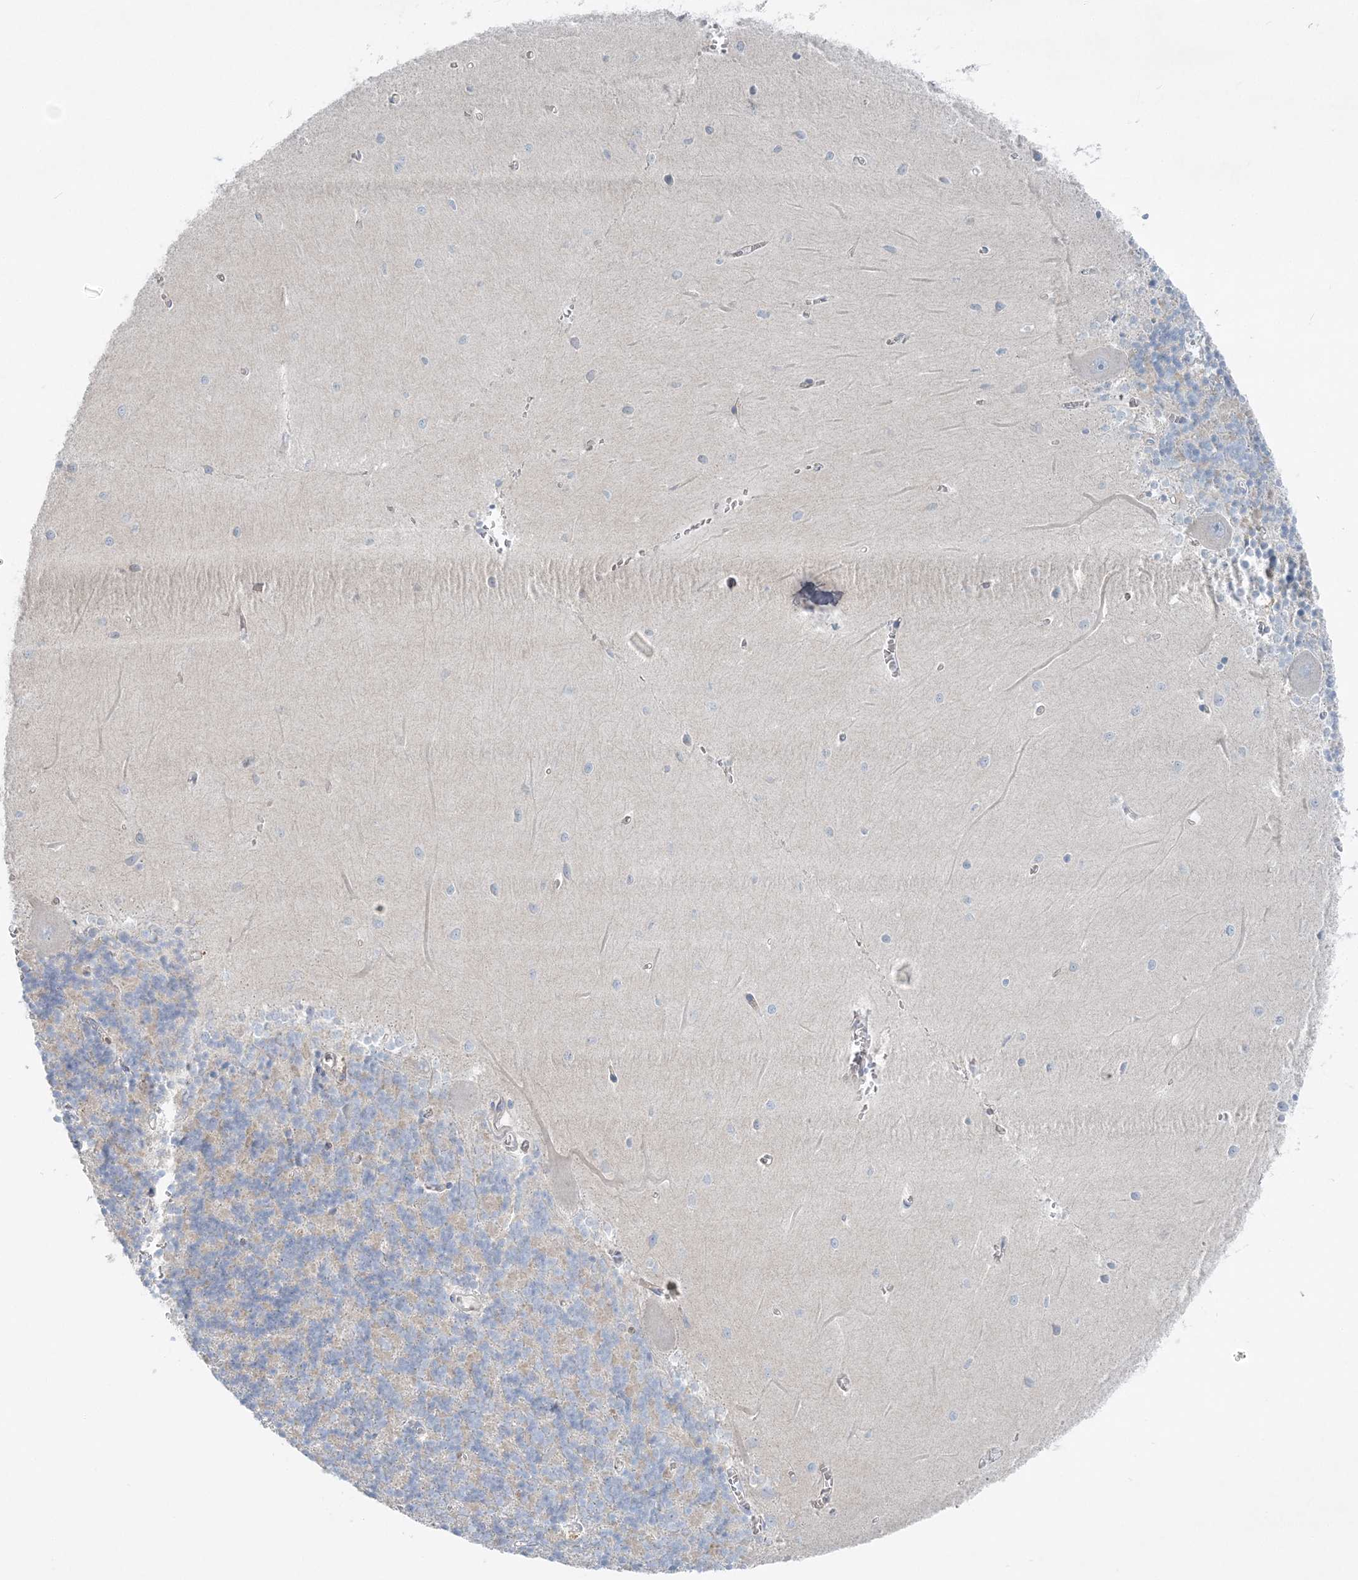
{"staining": {"intensity": "negative", "quantity": "none", "location": "none"}, "tissue": "cerebellum", "cell_type": "Cells in granular layer", "image_type": "normal", "snomed": [{"axis": "morphology", "description": "Normal tissue, NOS"}, {"axis": "topography", "description": "Cerebellum"}], "caption": "Immunohistochemical staining of normal cerebellum reveals no significant expression in cells in granular layer.", "gene": "ATP11A", "patient": {"sex": "male", "age": 37}}